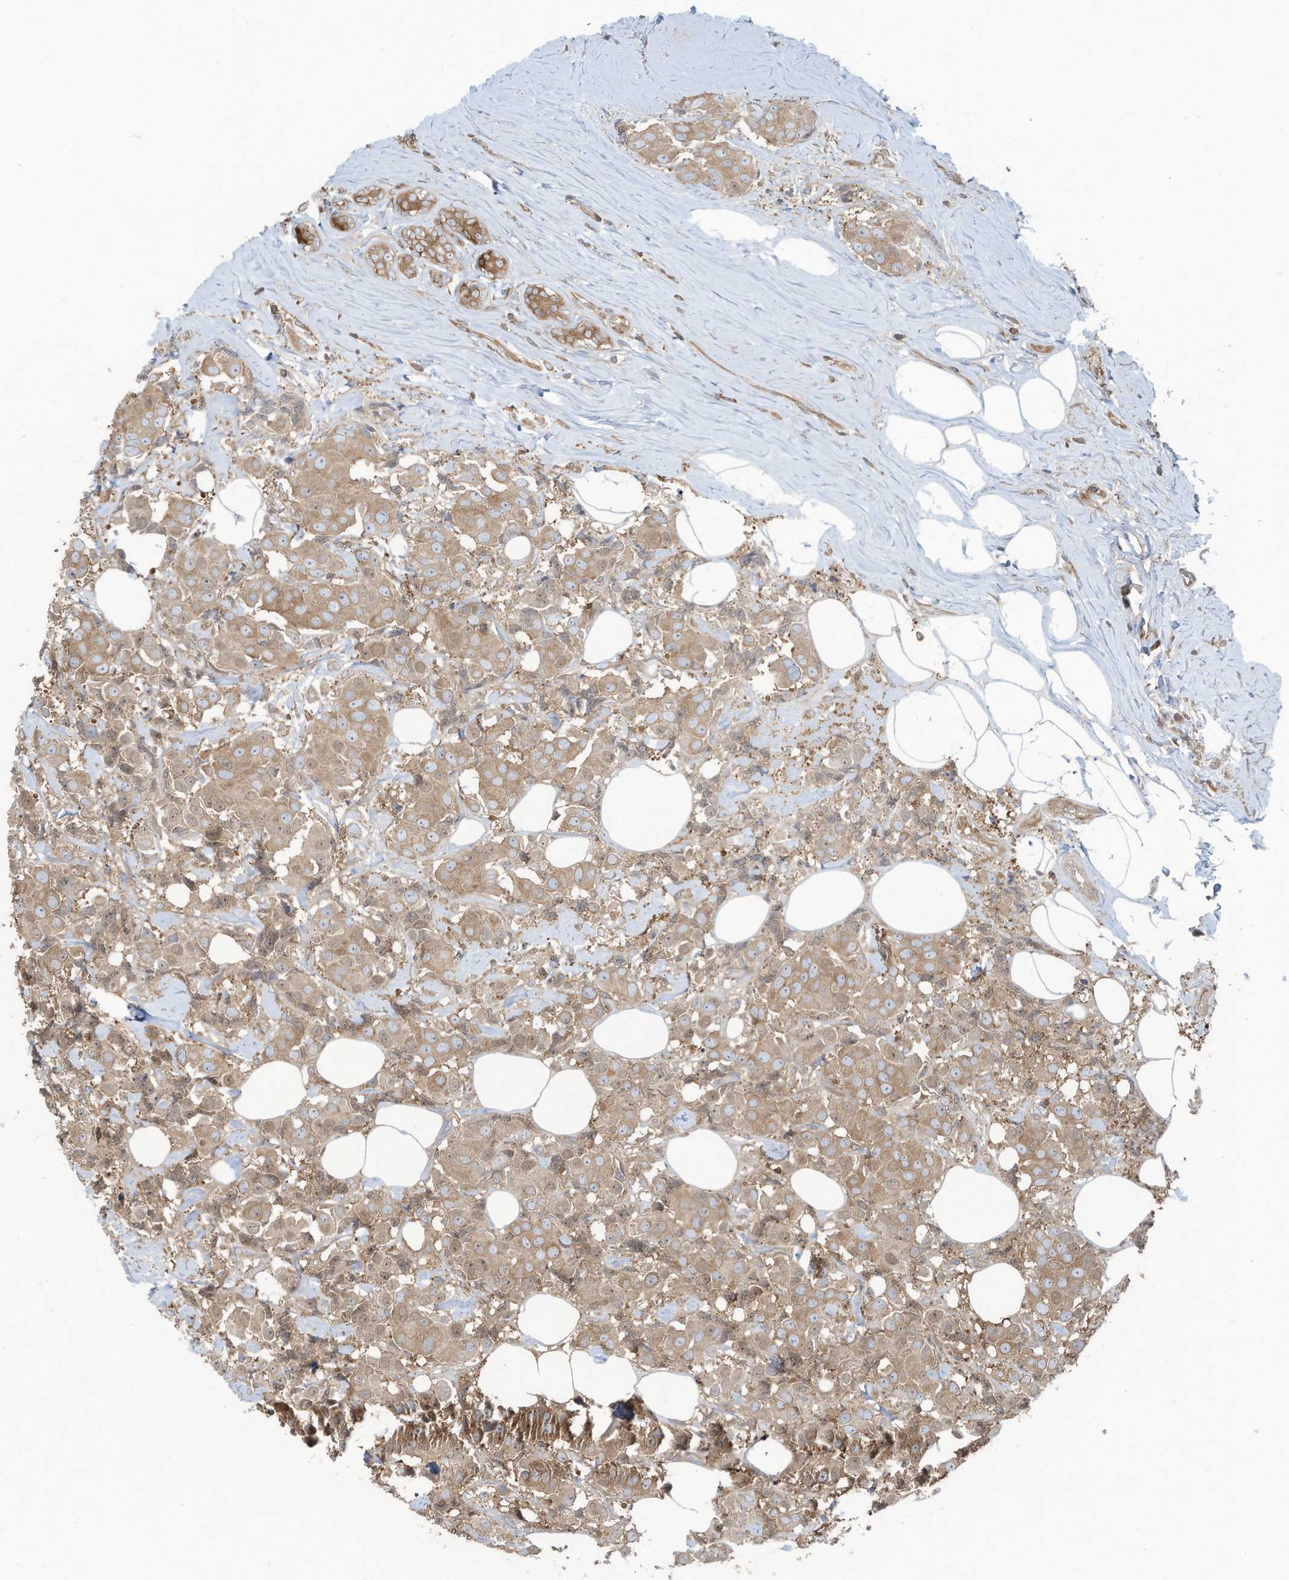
{"staining": {"intensity": "weak", "quantity": ">75%", "location": "cytoplasmic/membranous"}, "tissue": "breast cancer", "cell_type": "Tumor cells", "image_type": "cancer", "snomed": [{"axis": "morphology", "description": "Normal tissue, NOS"}, {"axis": "morphology", "description": "Duct carcinoma"}, {"axis": "topography", "description": "Breast"}], "caption": "Protein positivity by immunohistochemistry reveals weak cytoplasmic/membranous positivity in approximately >75% of tumor cells in breast cancer (infiltrating ductal carcinoma). Using DAB (3,3'-diaminobenzidine) (brown) and hematoxylin (blue) stains, captured at high magnification using brightfield microscopy.", "gene": "OLA1", "patient": {"sex": "female", "age": 39}}